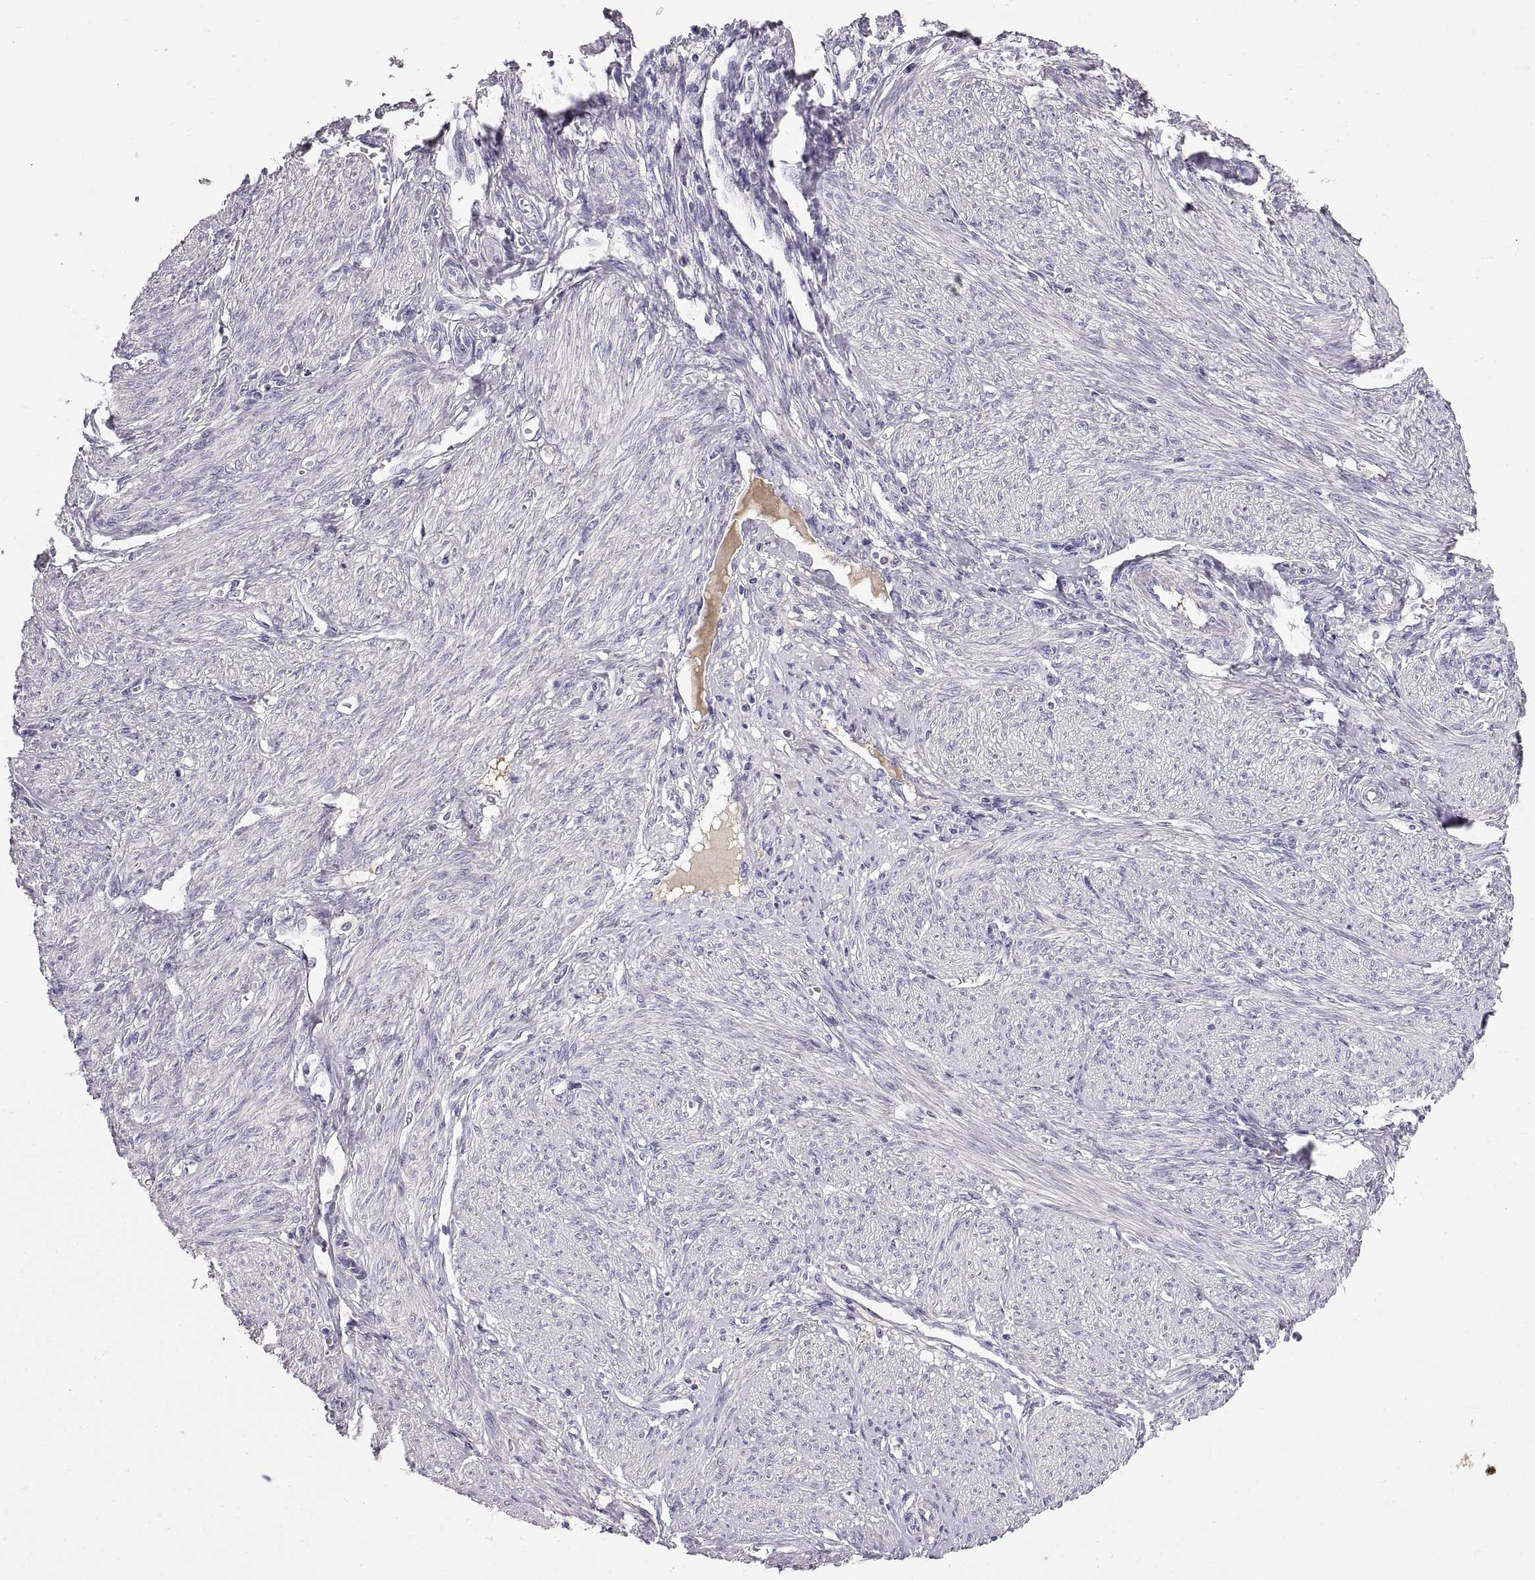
{"staining": {"intensity": "negative", "quantity": "none", "location": "none"}, "tissue": "endometrial cancer", "cell_type": "Tumor cells", "image_type": "cancer", "snomed": [{"axis": "morphology", "description": "Adenocarcinoma, NOS"}, {"axis": "topography", "description": "Endometrium"}], "caption": "Immunohistochemistry (IHC) micrograph of neoplastic tissue: endometrial cancer (adenocarcinoma) stained with DAB (3,3'-diaminobenzidine) shows no significant protein positivity in tumor cells.", "gene": "ADAM32", "patient": {"sex": "female", "age": 68}}